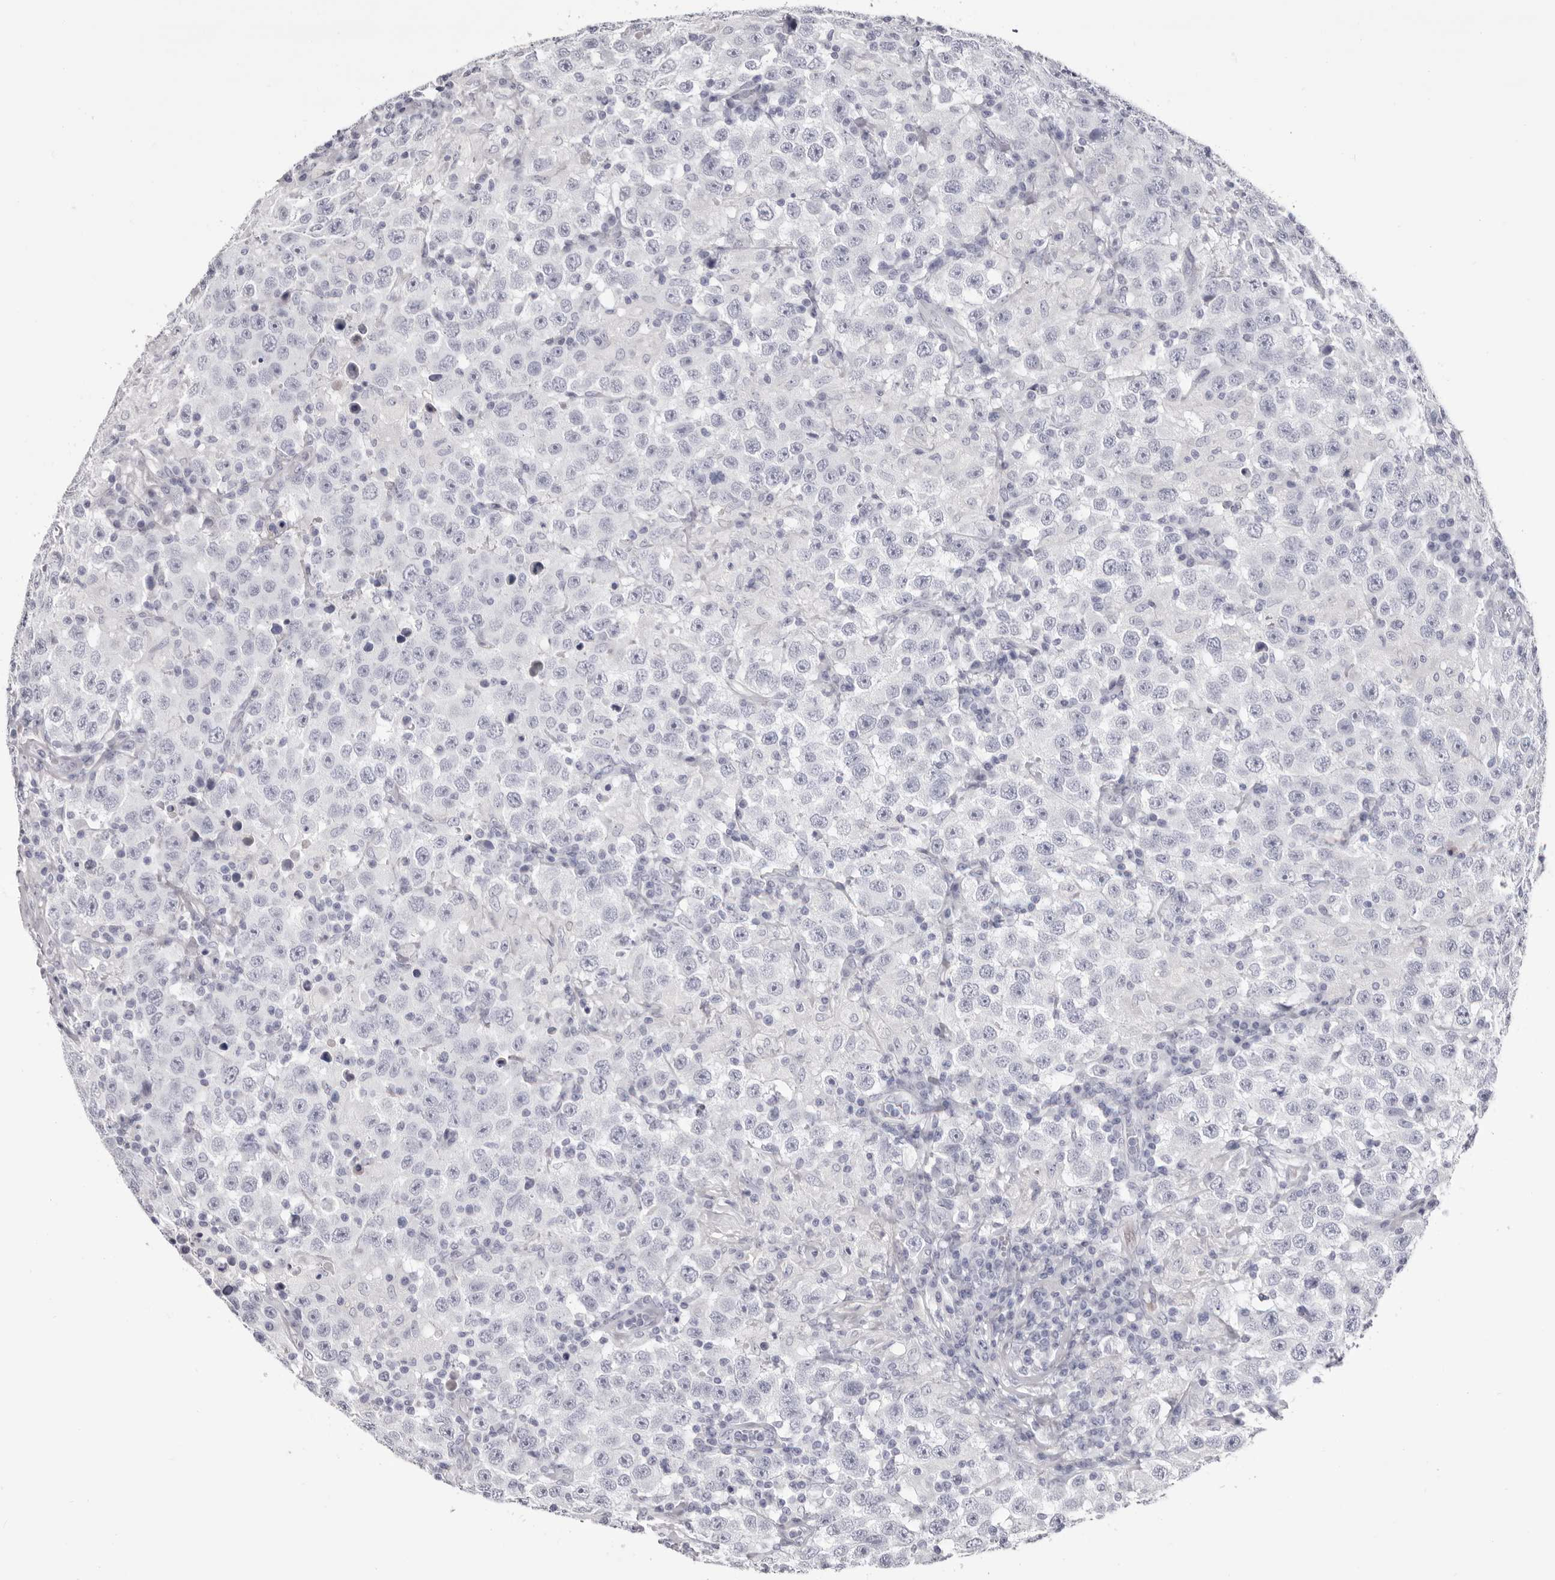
{"staining": {"intensity": "negative", "quantity": "none", "location": "none"}, "tissue": "testis cancer", "cell_type": "Tumor cells", "image_type": "cancer", "snomed": [{"axis": "morphology", "description": "Seminoma, NOS"}, {"axis": "topography", "description": "Testis"}], "caption": "High magnification brightfield microscopy of testis cancer (seminoma) stained with DAB (brown) and counterstained with hematoxylin (blue): tumor cells show no significant positivity. (Immunohistochemistry (ihc), brightfield microscopy, high magnification).", "gene": "LPO", "patient": {"sex": "male", "age": 41}}